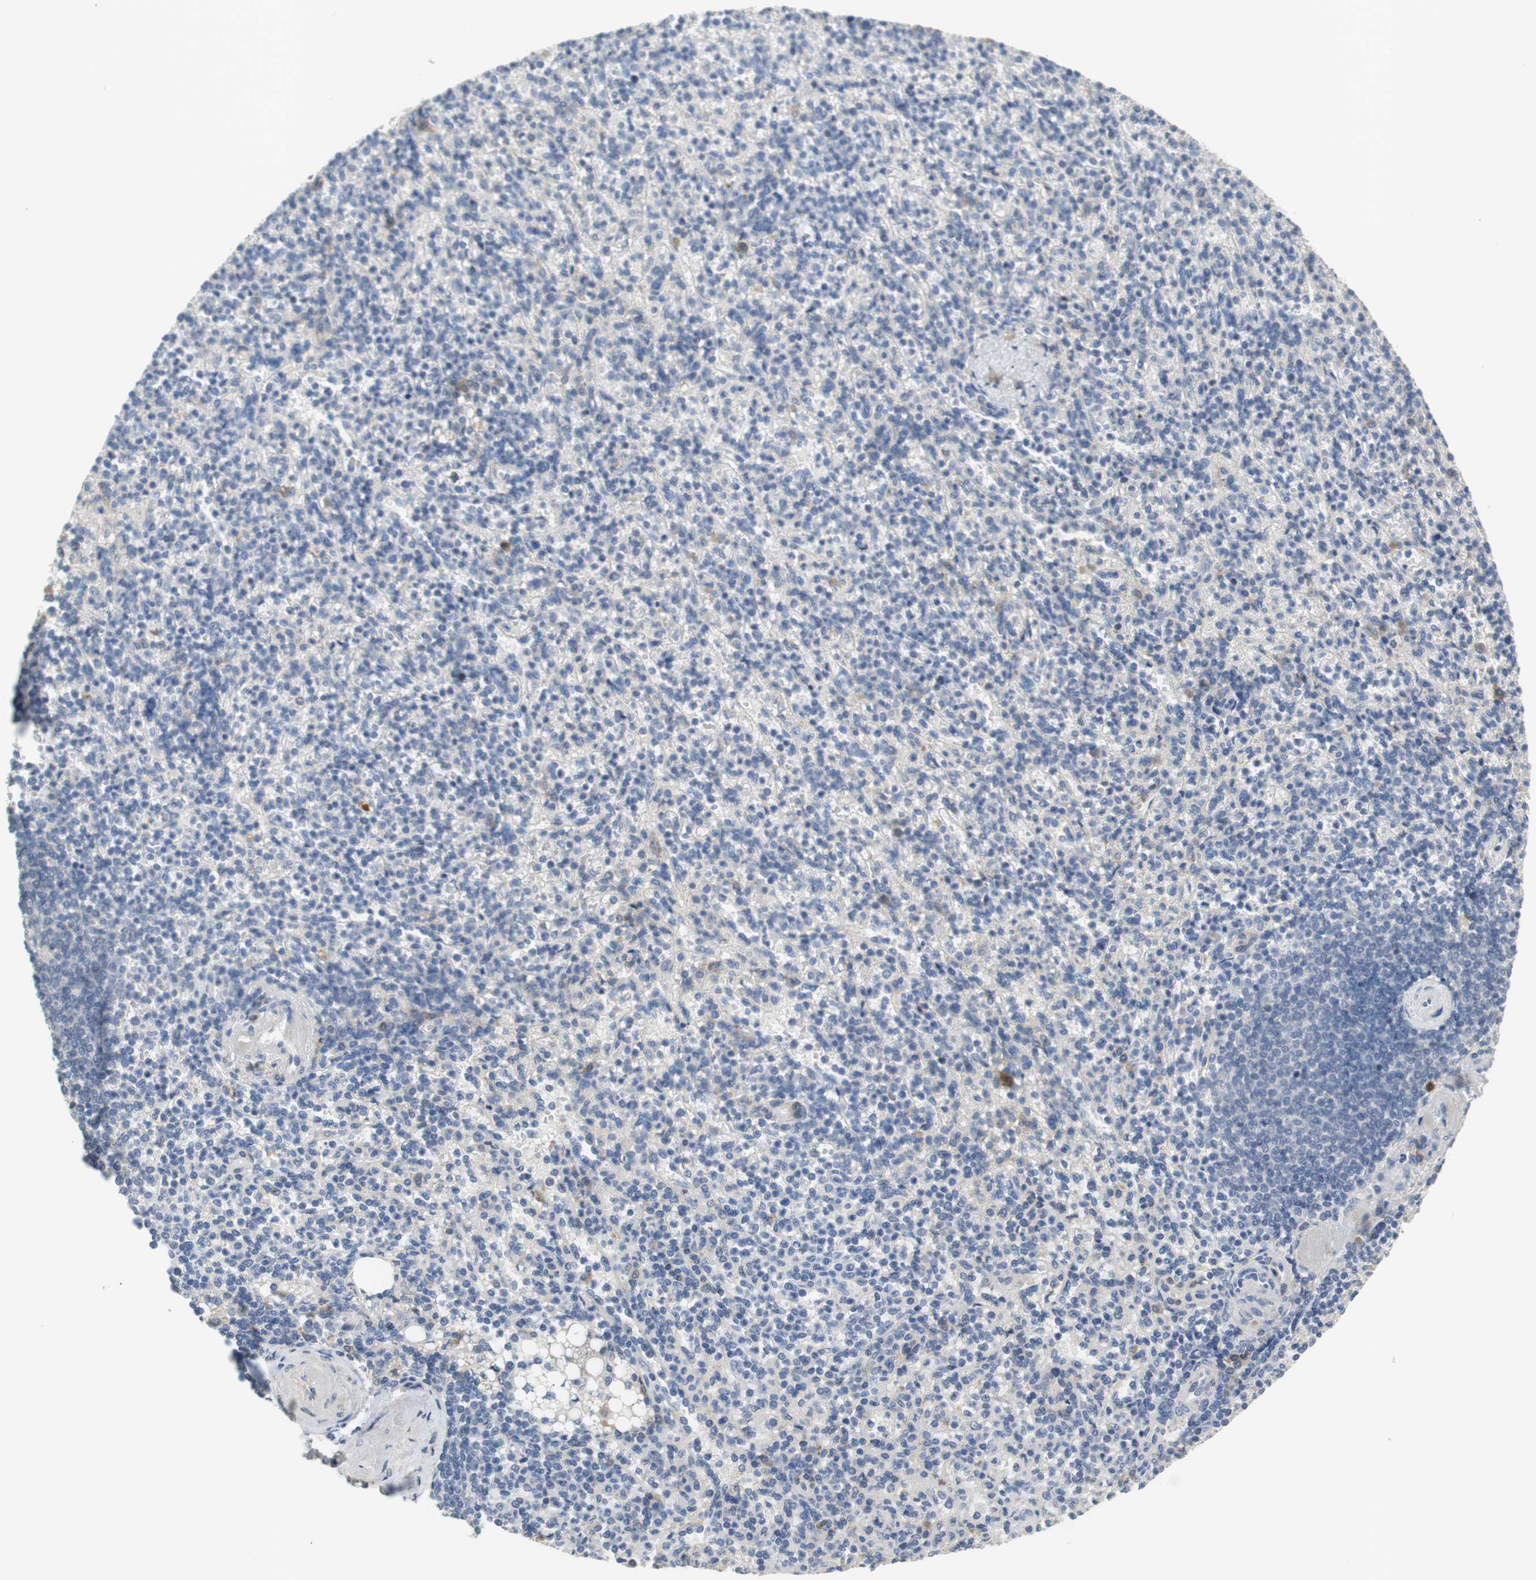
{"staining": {"intensity": "weak", "quantity": ">75%", "location": "cytoplasmic/membranous"}, "tissue": "spleen", "cell_type": "Cells in red pulp", "image_type": "normal", "snomed": [{"axis": "morphology", "description": "Normal tissue, NOS"}, {"axis": "topography", "description": "Spleen"}], "caption": "Immunohistochemical staining of benign human spleen shows >75% levels of weak cytoplasmic/membranous protein expression in about >75% of cells in red pulp.", "gene": "COL12A1", "patient": {"sex": "female", "age": 74}}